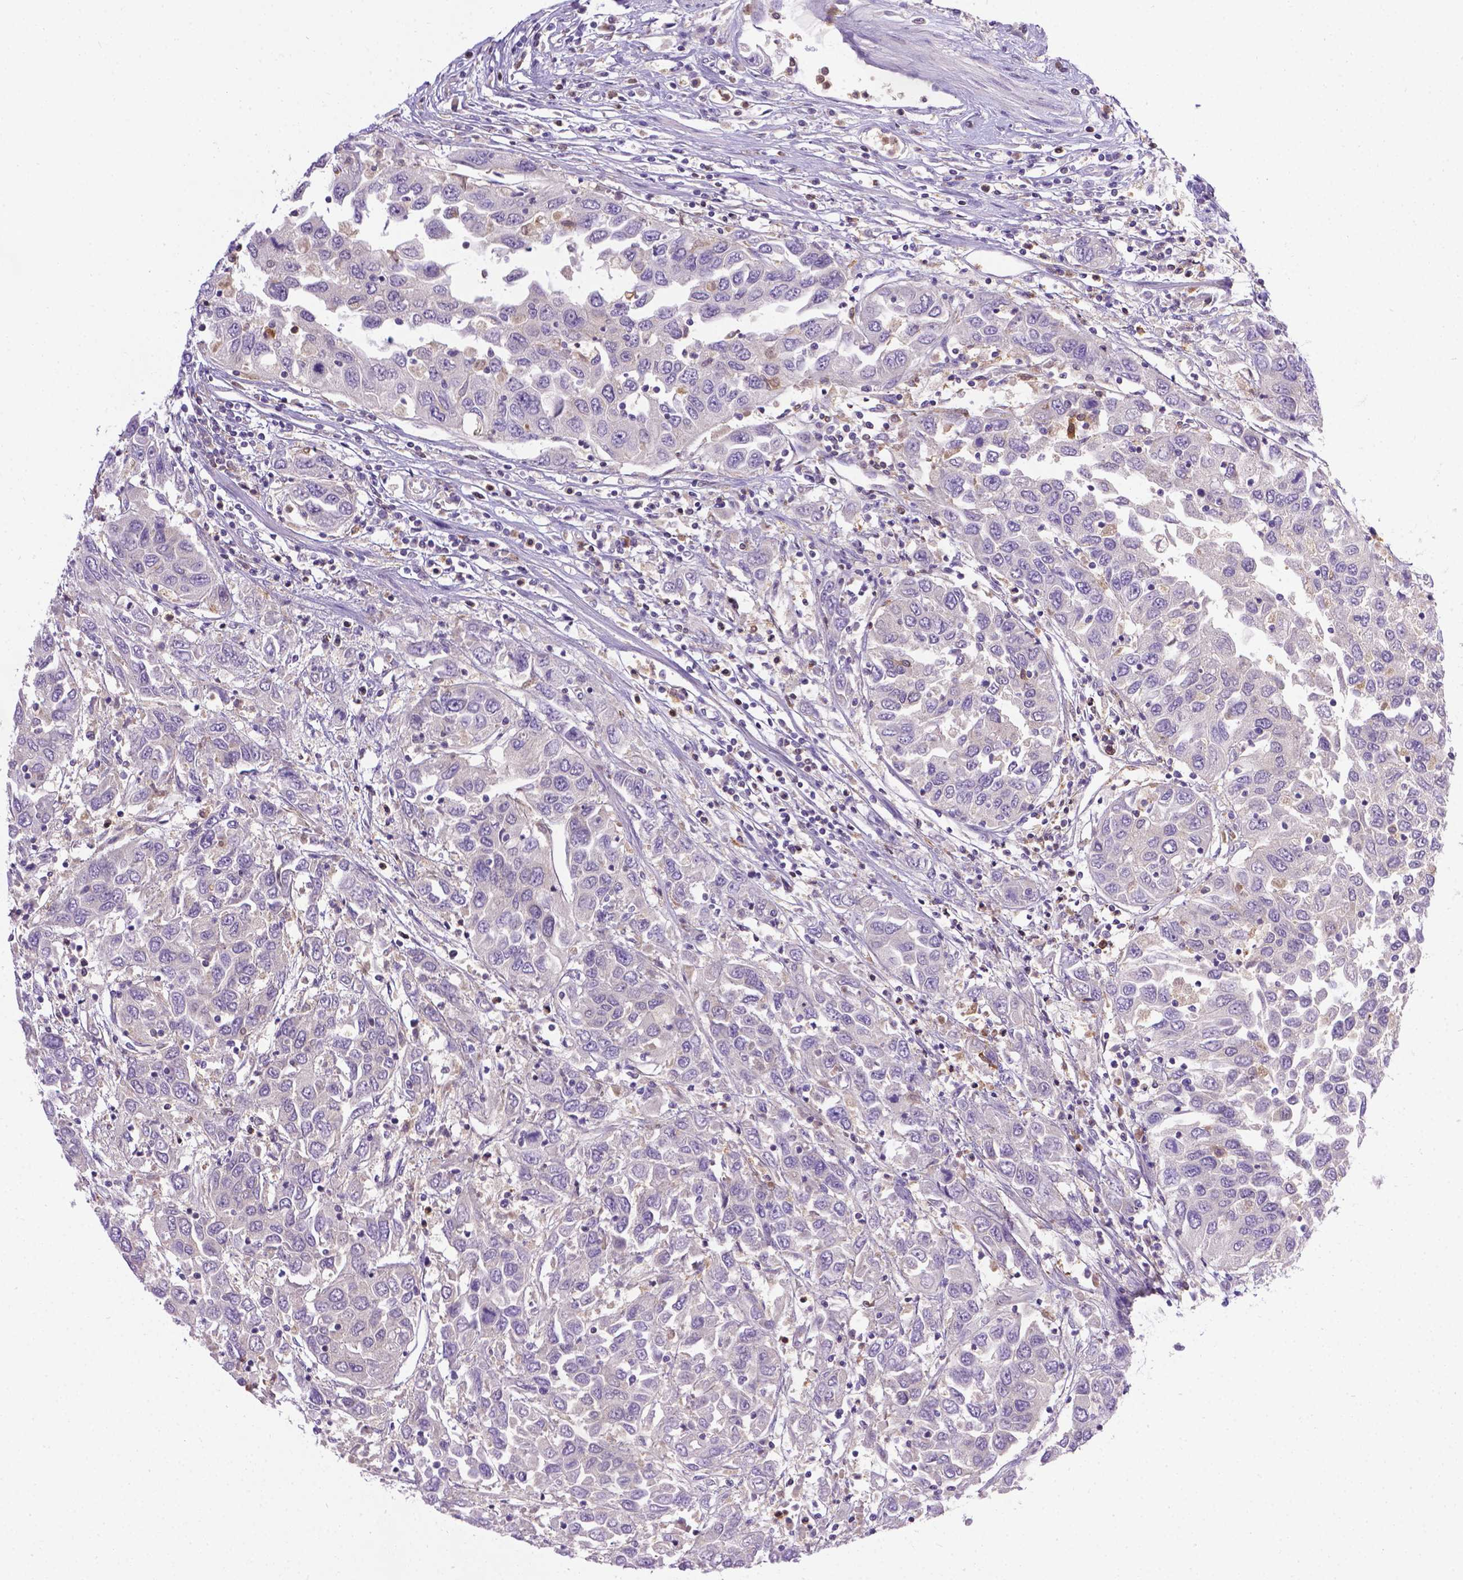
{"staining": {"intensity": "negative", "quantity": "none", "location": "none"}, "tissue": "urothelial cancer", "cell_type": "Tumor cells", "image_type": "cancer", "snomed": [{"axis": "morphology", "description": "Urothelial carcinoma, High grade"}, {"axis": "topography", "description": "Urinary bladder"}], "caption": "Immunohistochemistry of urothelial cancer shows no positivity in tumor cells.", "gene": "TM4SF18", "patient": {"sex": "male", "age": 76}}